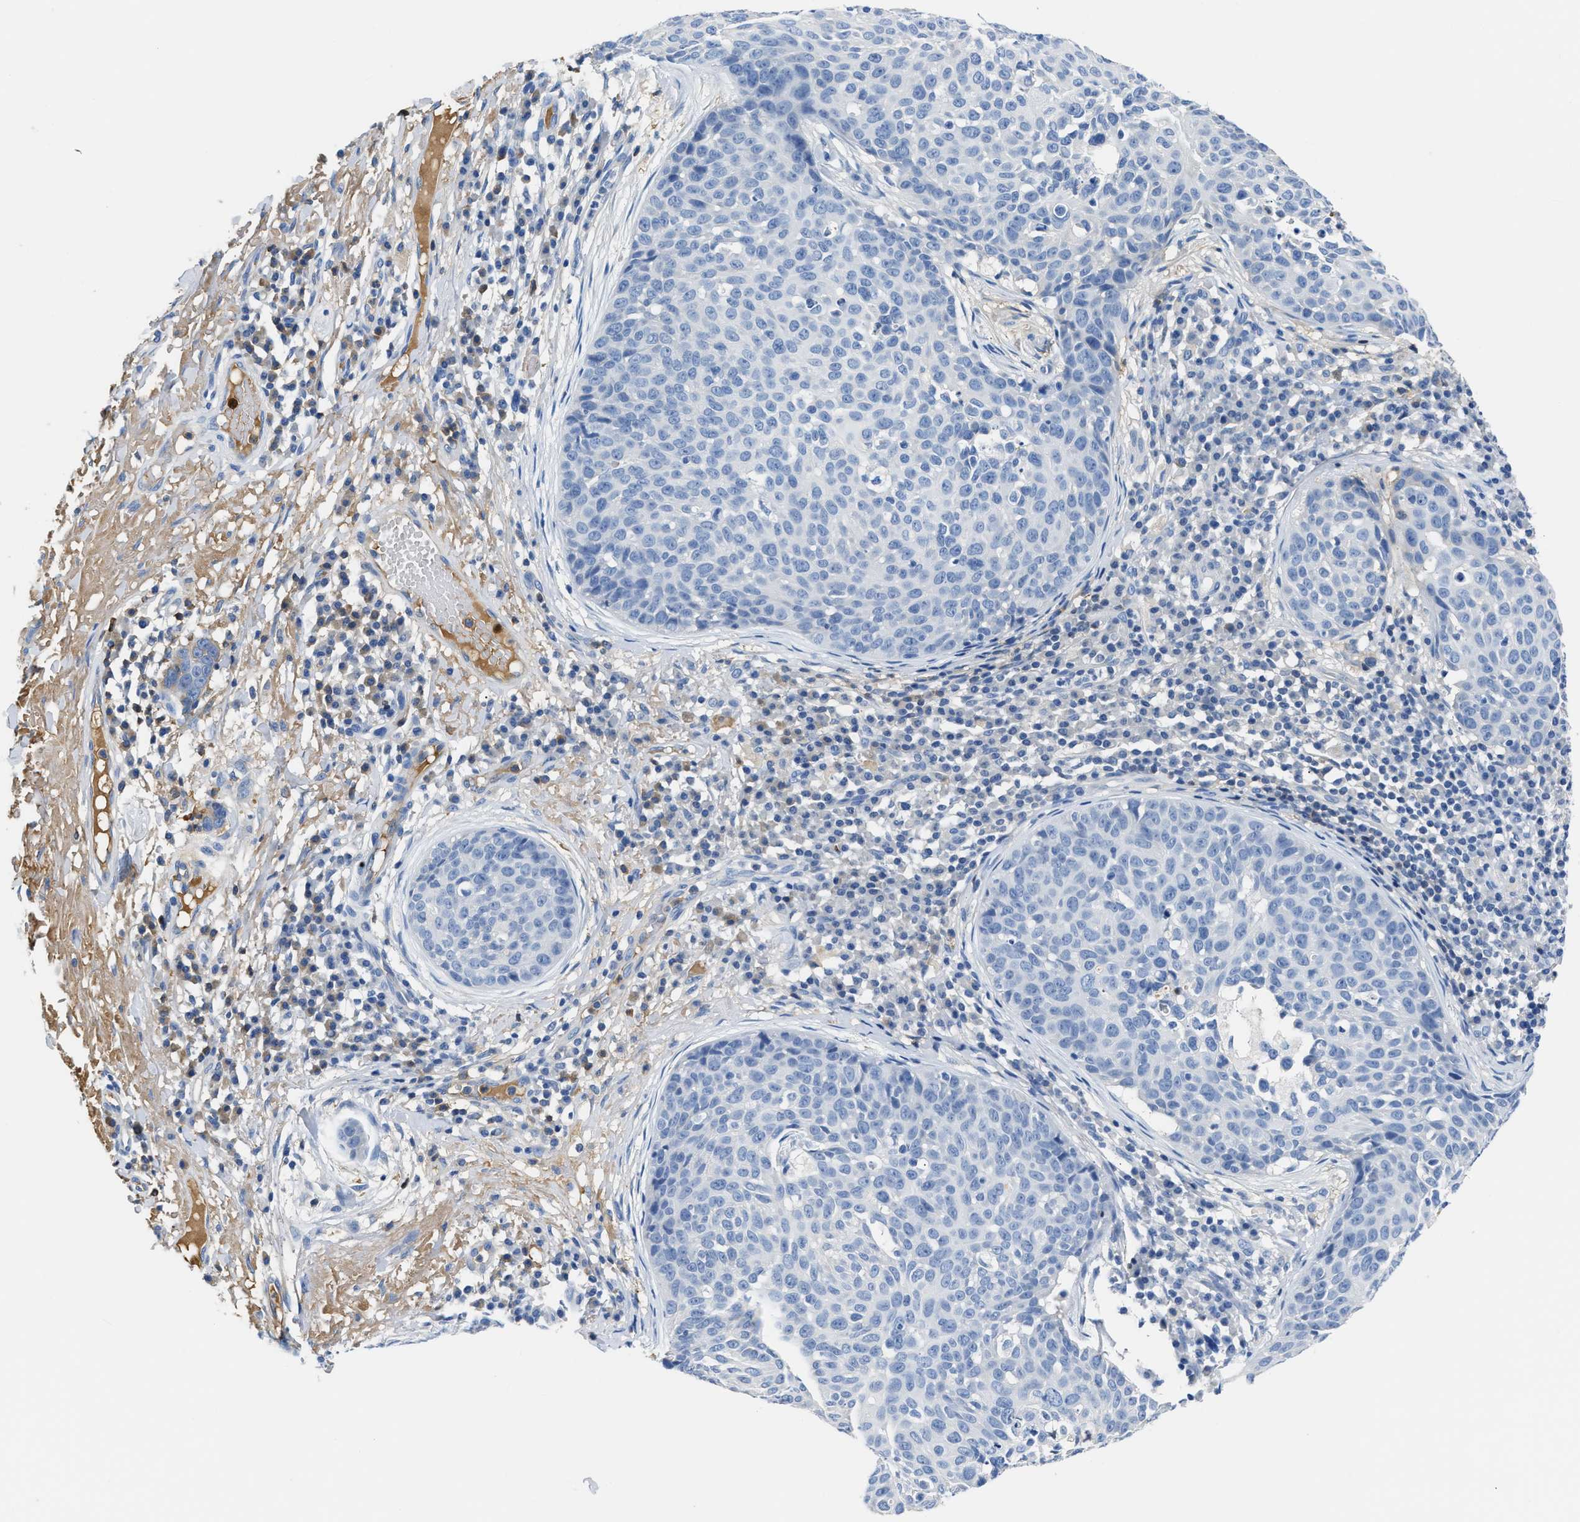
{"staining": {"intensity": "negative", "quantity": "none", "location": "none"}, "tissue": "skin cancer", "cell_type": "Tumor cells", "image_type": "cancer", "snomed": [{"axis": "morphology", "description": "Squamous cell carcinoma in situ, NOS"}, {"axis": "morphology", "description": "Squamous cell carcinoma, NOS"}, {"axis": "topography", "description": "Skin"}], "caption": "Immunohistochemical staining of human skin cancer displays no significant positivity in tumor cells.", "gene": "GC", "patient": {"sex": "male", "age": 93}}